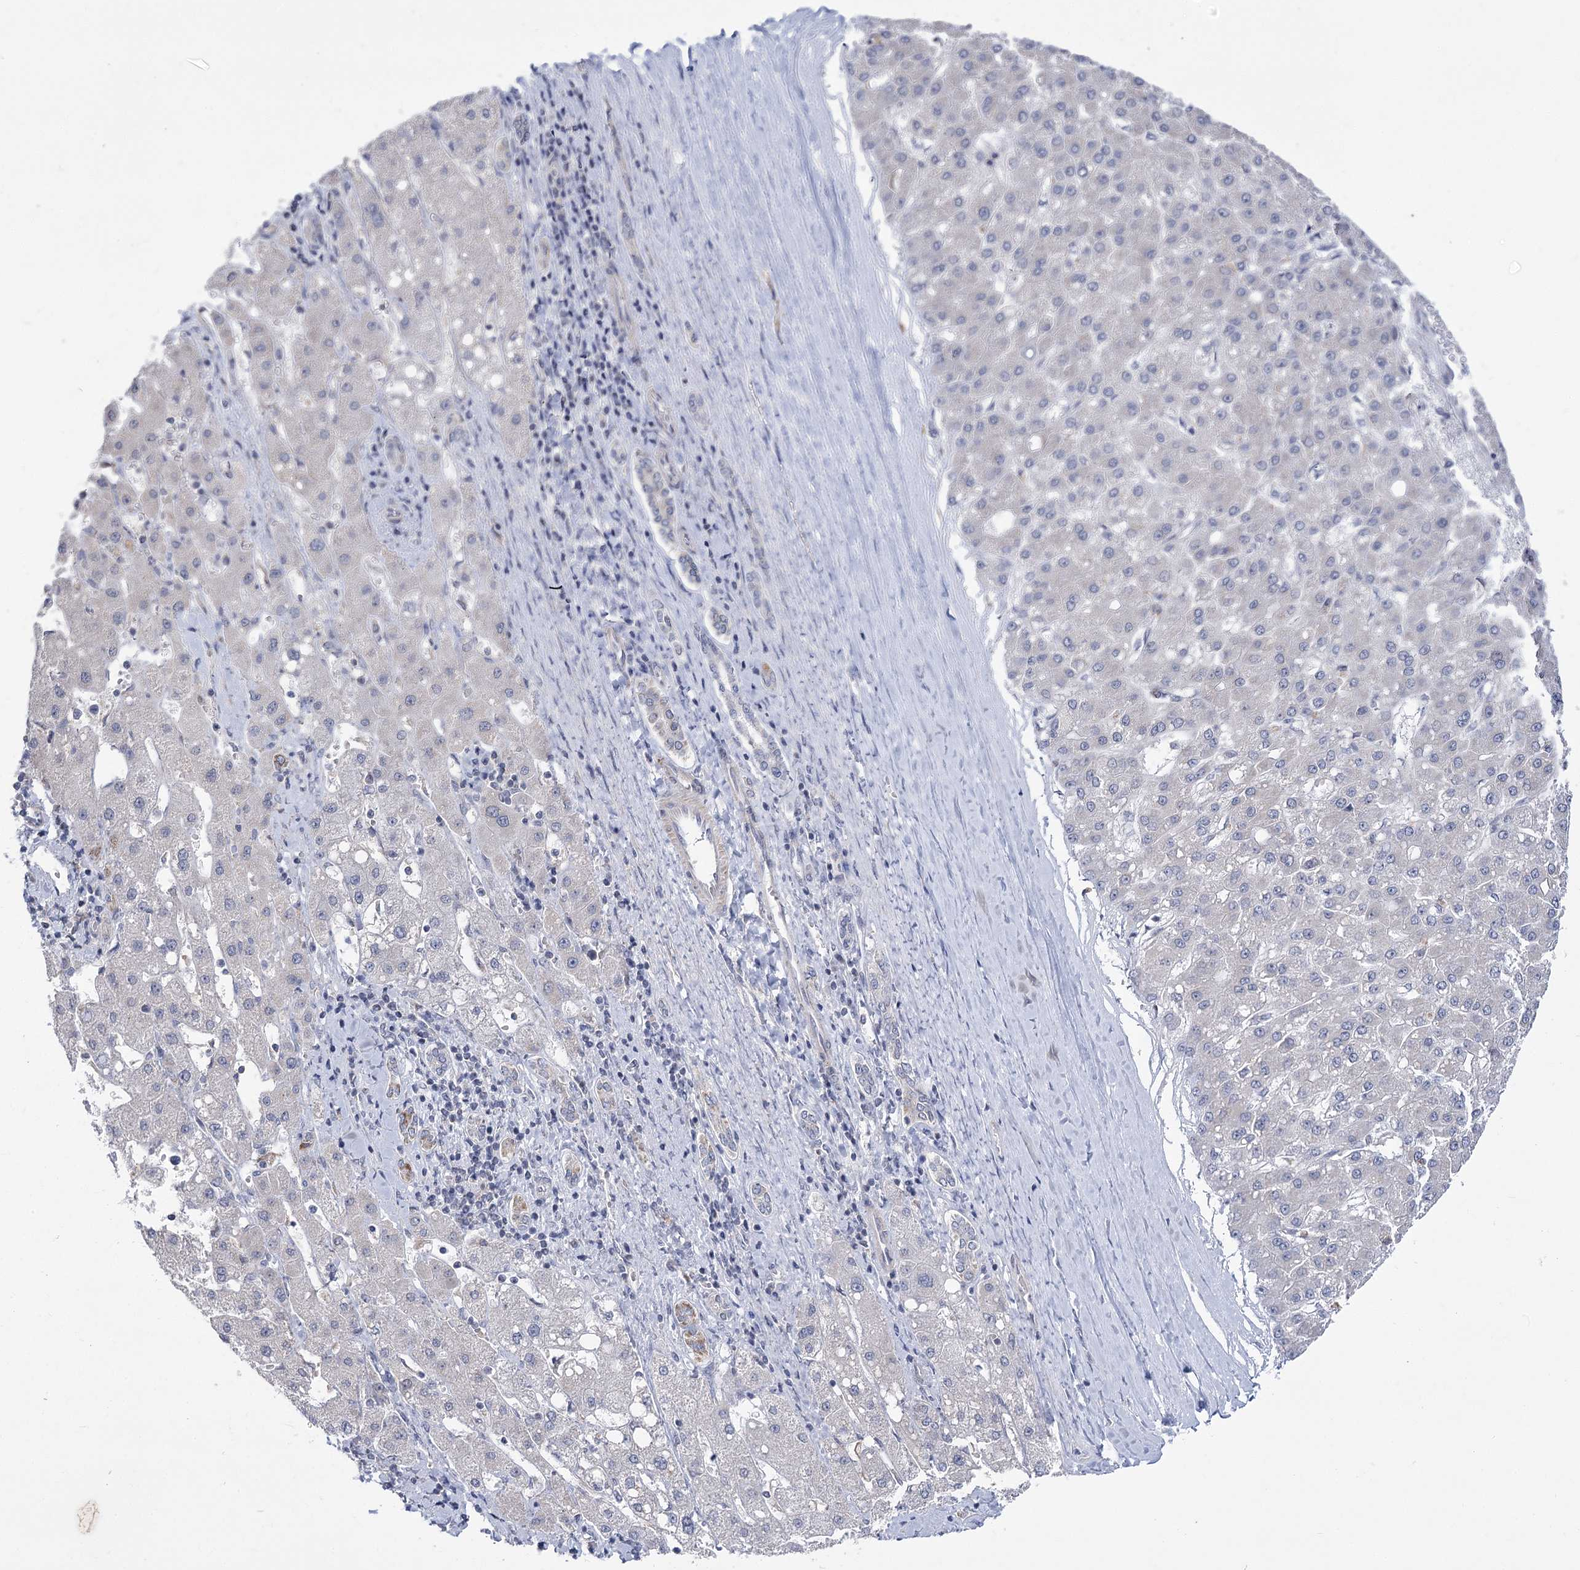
{"staining": {"intensity": "negative", "quantity": "none", "location": "none"}, "tissue": "liver cancer", "cell_type": "Tumor cells", "image_type": "cancer", "snomed": [{"axis": "morphology", "description": "Carcinoma, Hepatocellular, NOS"}, {"axis": "topography", "description": "Liver"}], "caption": "Immunohistochemistry (IHC) of hepatocellular carcinoma (liver) reveals no staining in tumor cells.", "gene": "PDHB", "patient": {"sex": "male", "age": 67}}